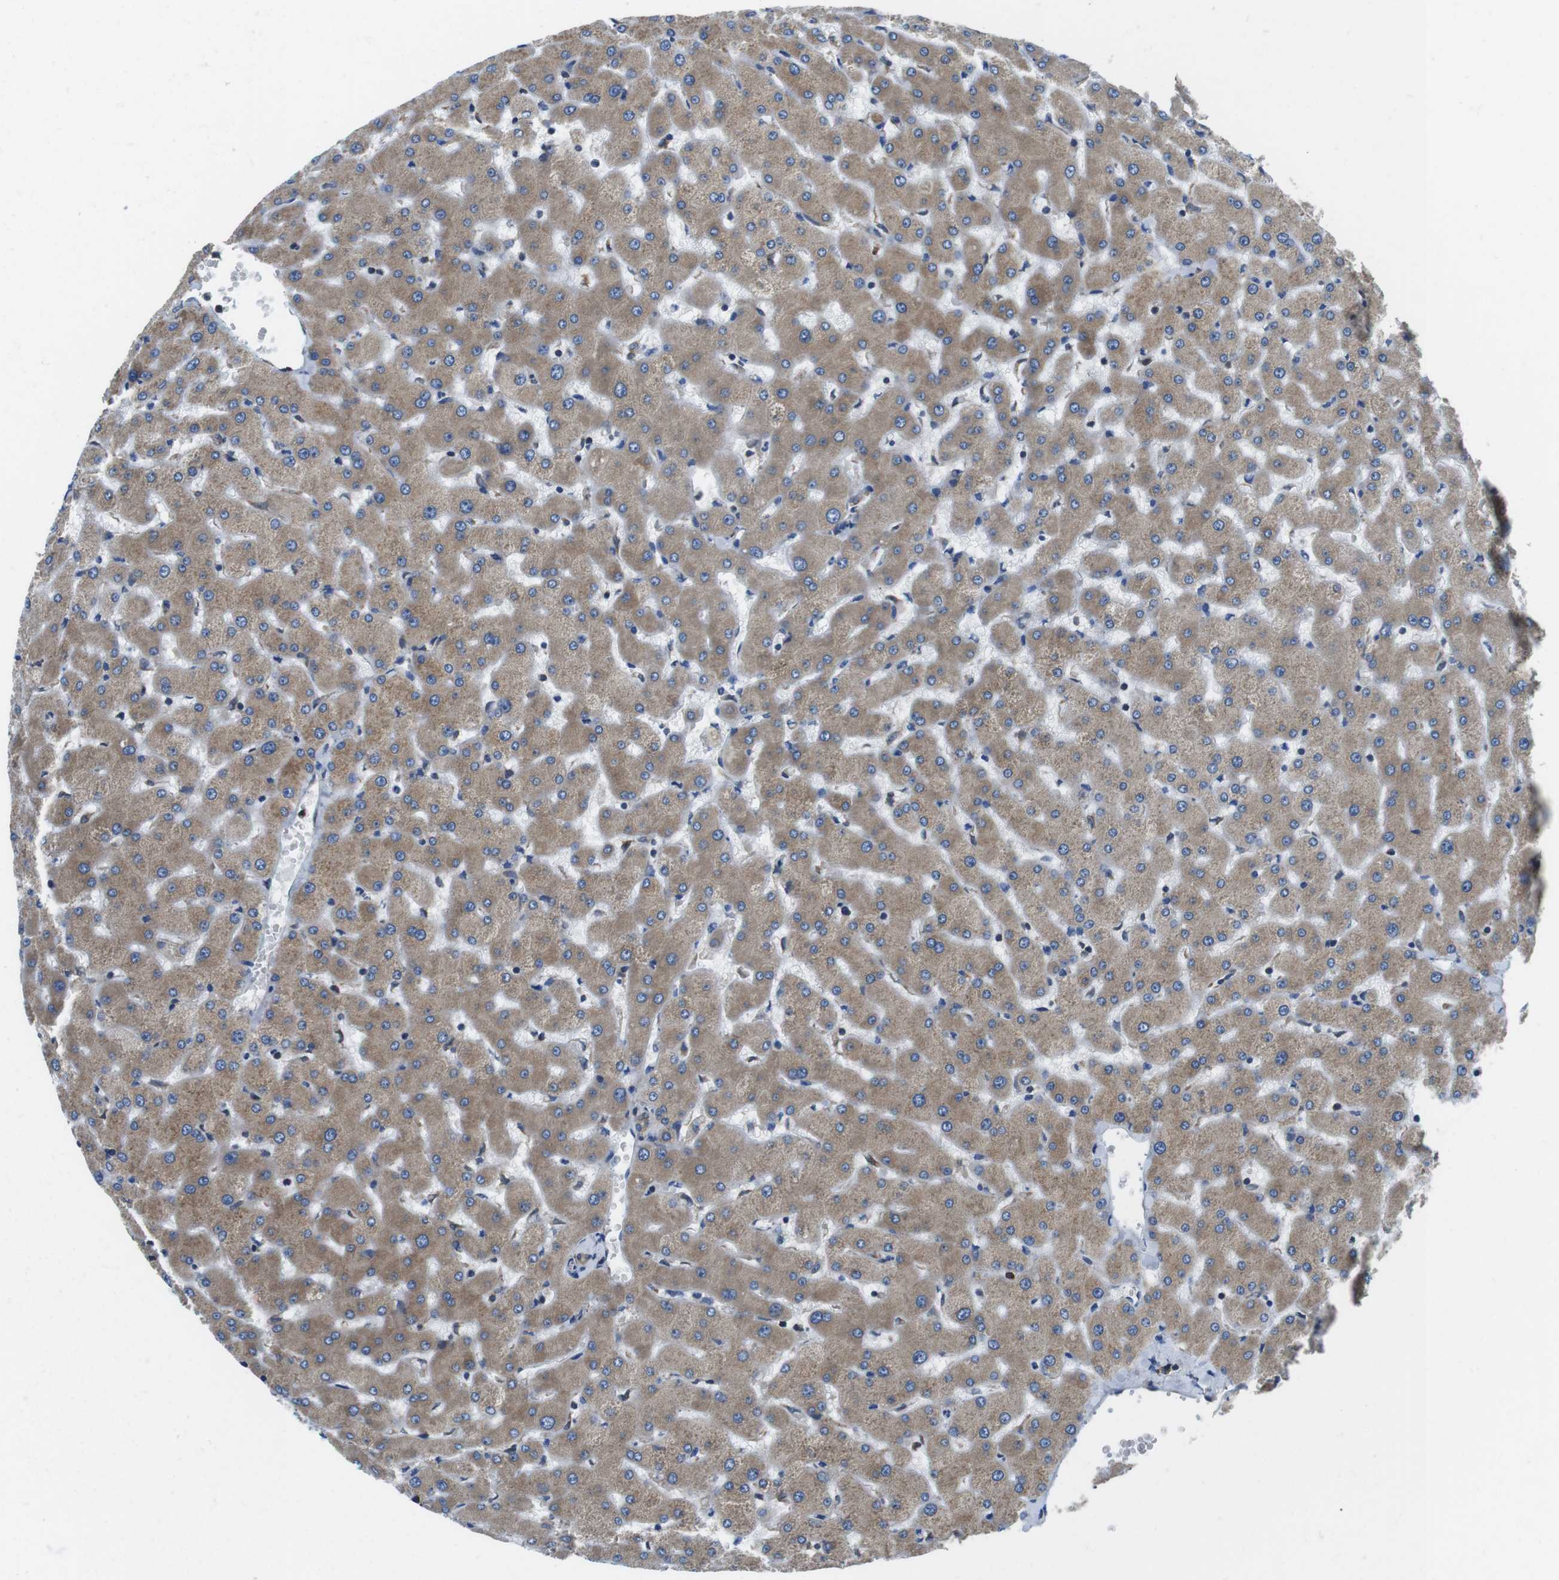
{"staining": {"intensity": "weak", "quantity": ">75%", "location": "cytoplasmic/membranous"}, "tissue": "liver", "cell_type": "Cholangiocytes", "image_type": "normal", "snomed": [{"axis": "morphology", "description": "Normal tissue, NOS"}, {"axis": "topography", "description": "Liver"}], "caption": "A histopathology image of liver stained for a protein demonstrates weak cytoplasmic/membranous brown staining in cholangiocytes.", "gene": "UGGT1", "patient": {"sex": "female", "age": 63}}